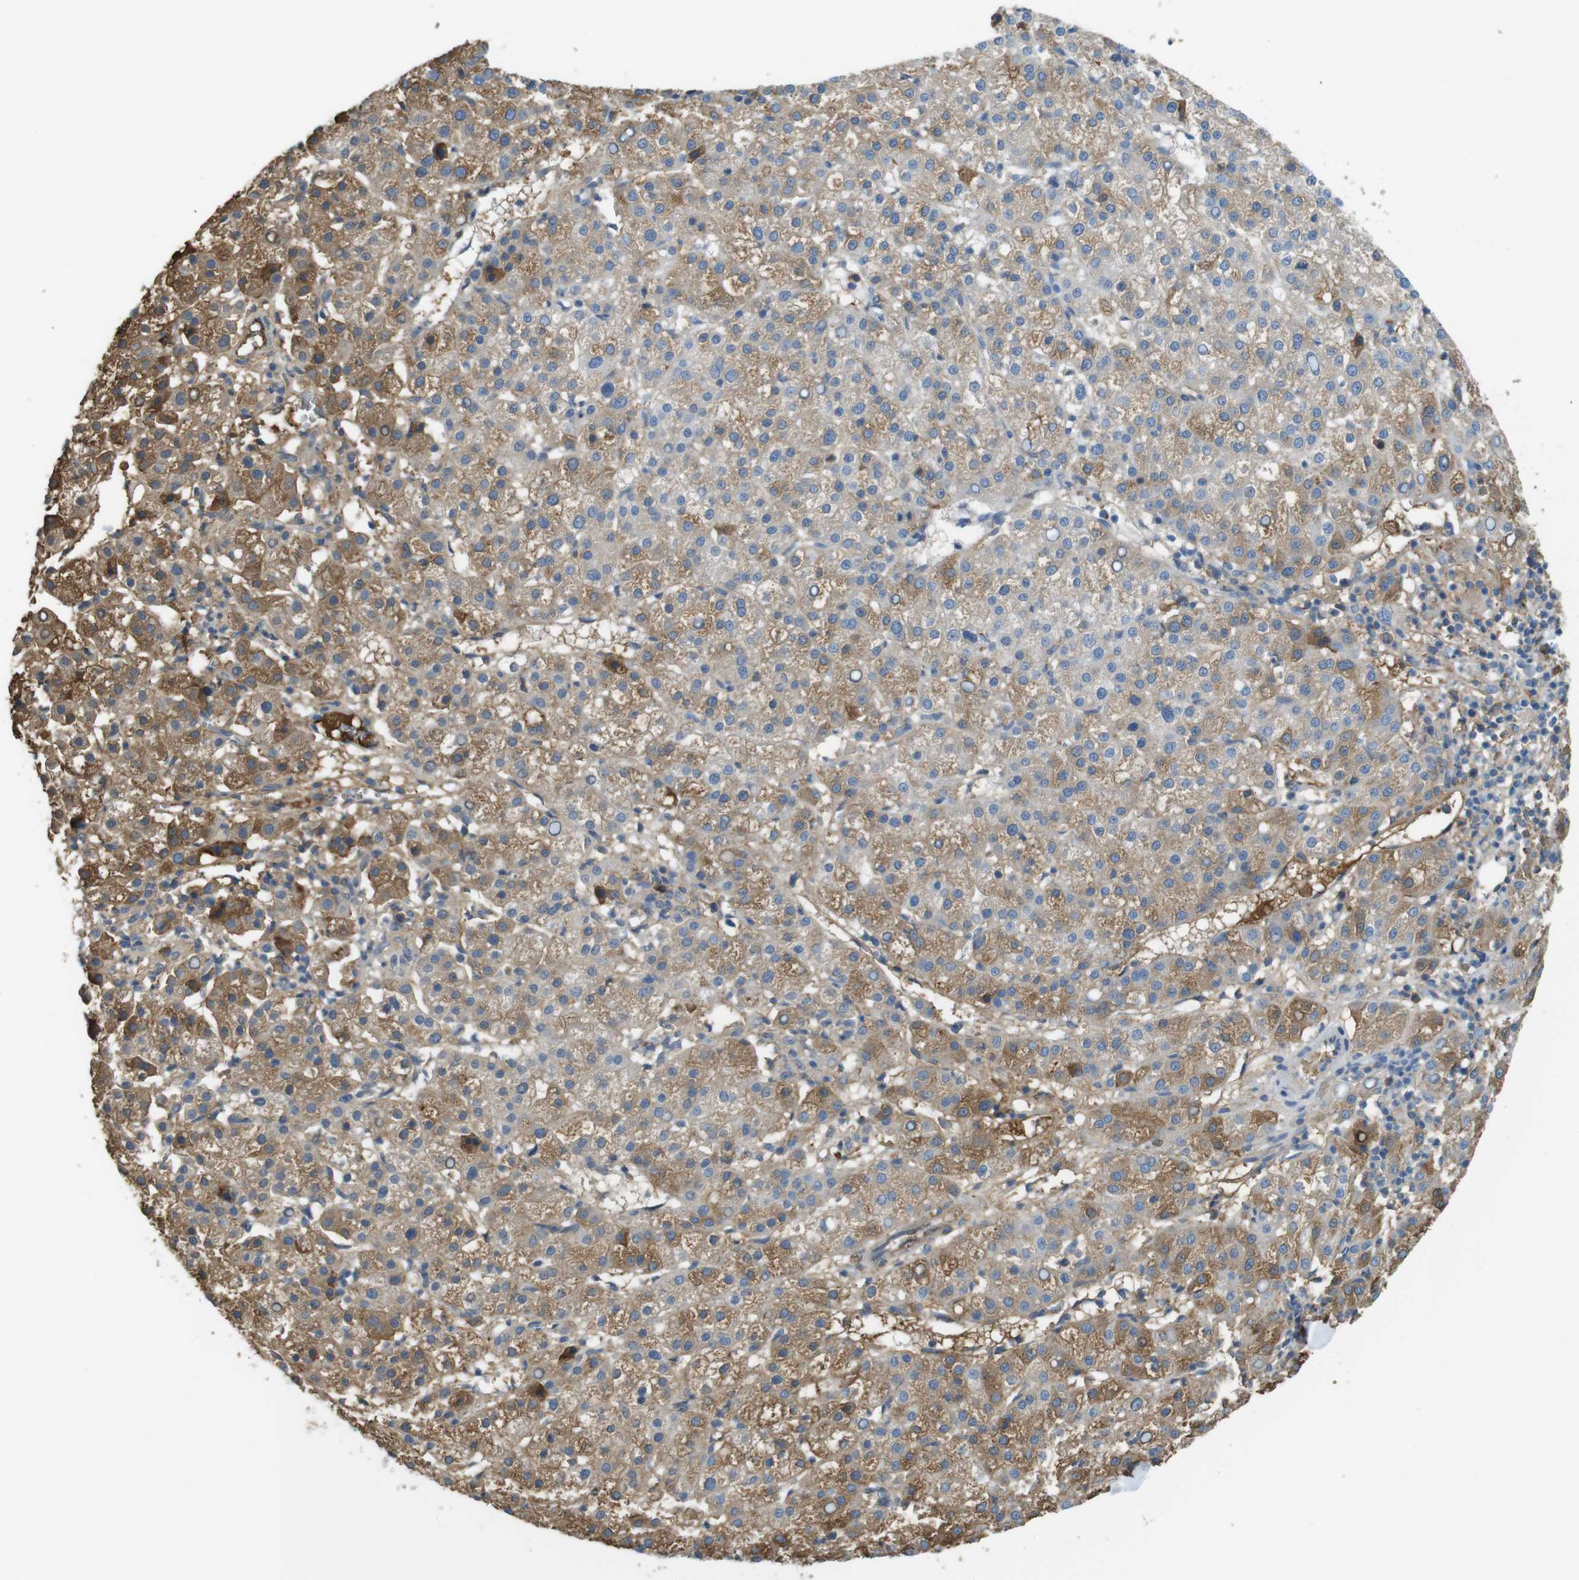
{"staining": {"intensity": "moderate", "quantity": ">75%", "location": "cytoplasmic/membranous"}, "tissue": "liver cancer", "cell_type": "Tumor cells", "image_type": "cancer", "snomed": [{"axis": "morphology", "description": "Carcinoma, Hepatocellular, NOS"}, {"axis": "topography", "description": "Liver"}], "caption": "Human liver cancer (hepatocellular carcinoma) stained with a protein marker displays moderate staining in tumor cells.", "gene": "LTBP4", "patient": {"sex": "female", "age": 58}}